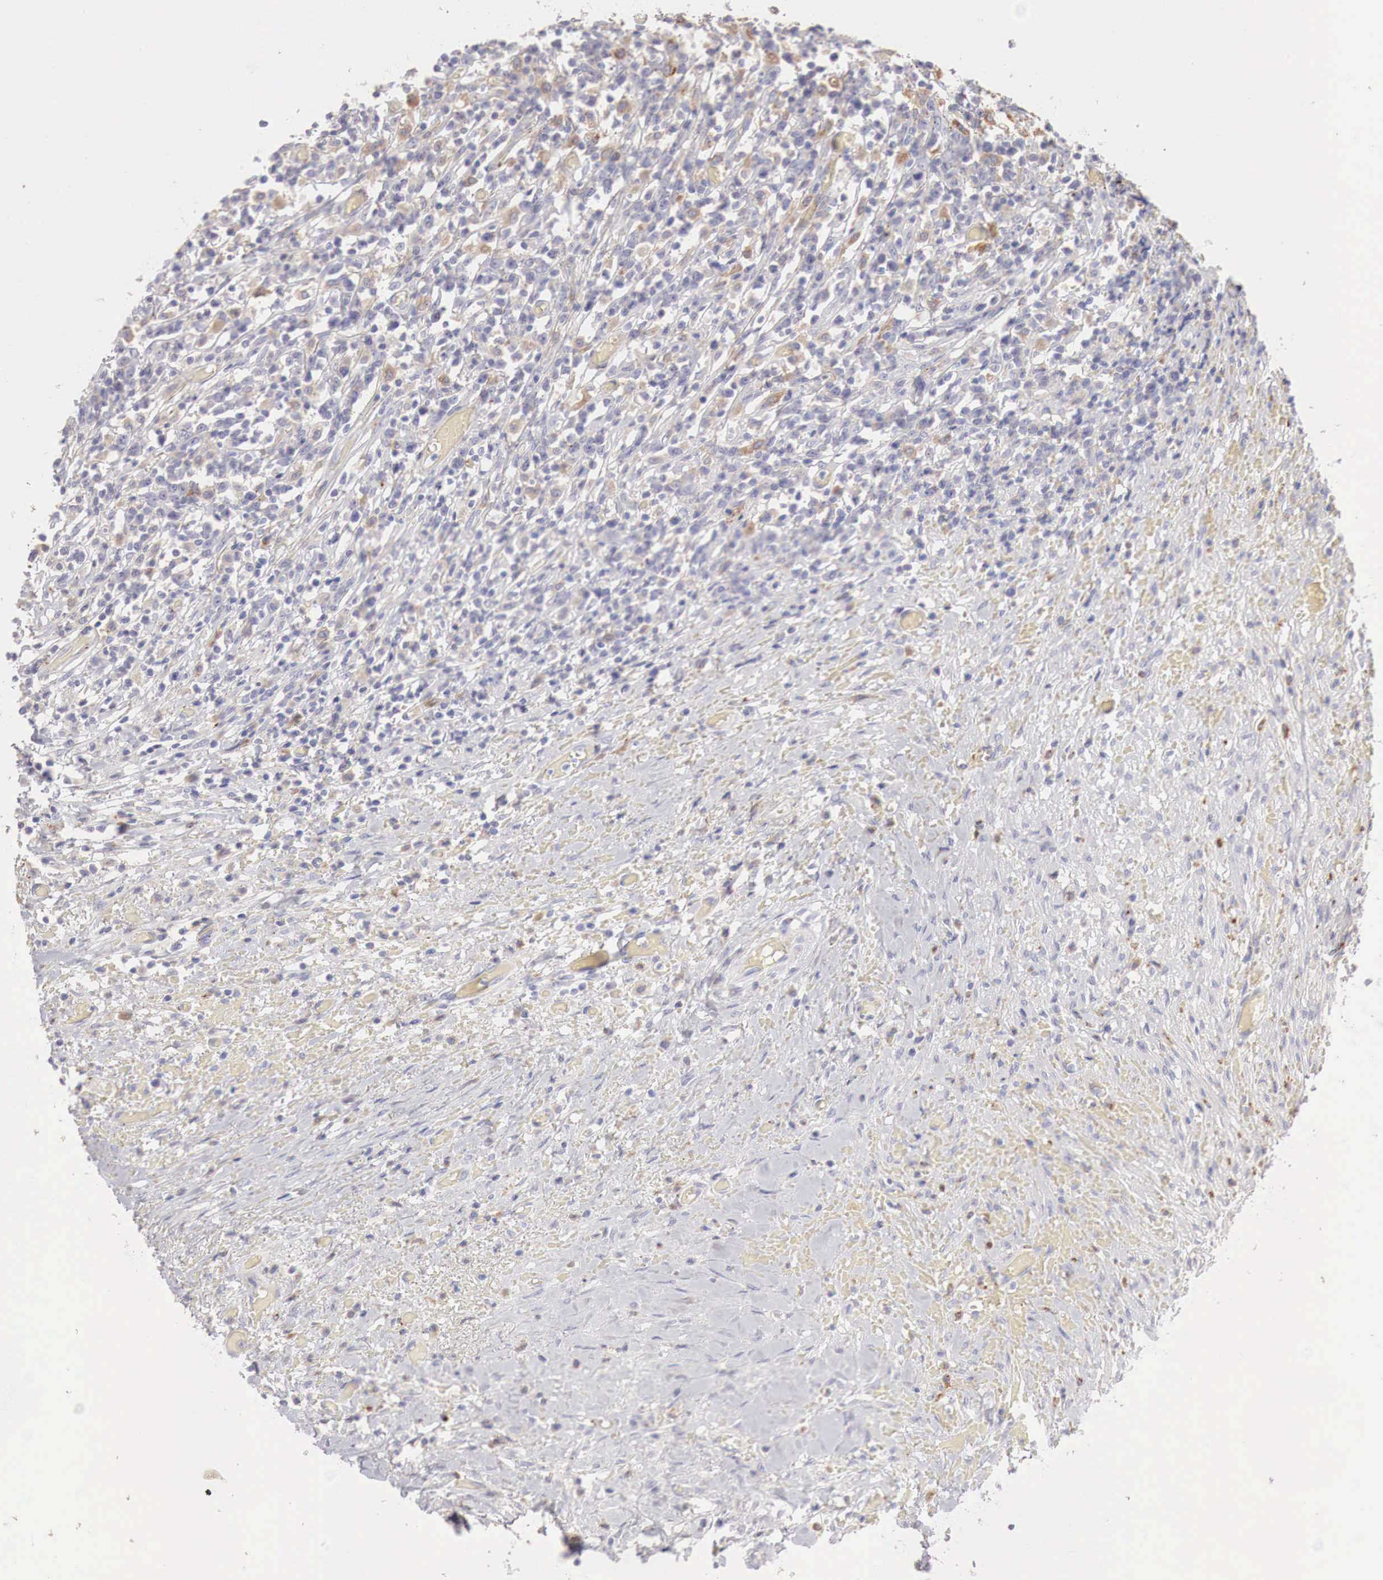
{"staining": {"intensity": "weak", "quantity": "<25%", "location": "cytoplasmic/membranous"}, "tissue": "lymphoma", "cell_type": "Tumor cells", "image_type": "cancer", "snomed": [{"axis": "morphology", "description": "Malignant lymphoma, non-Hodgkin's type, High grade"}, {"axis": "topography", "description": "Colon"}], "caption": "Photomicrograph shows no protein staining in tumor cells of lymphoma tissue.", "gene": "GLA", "patient": {"sex": "male", "age": 82}}